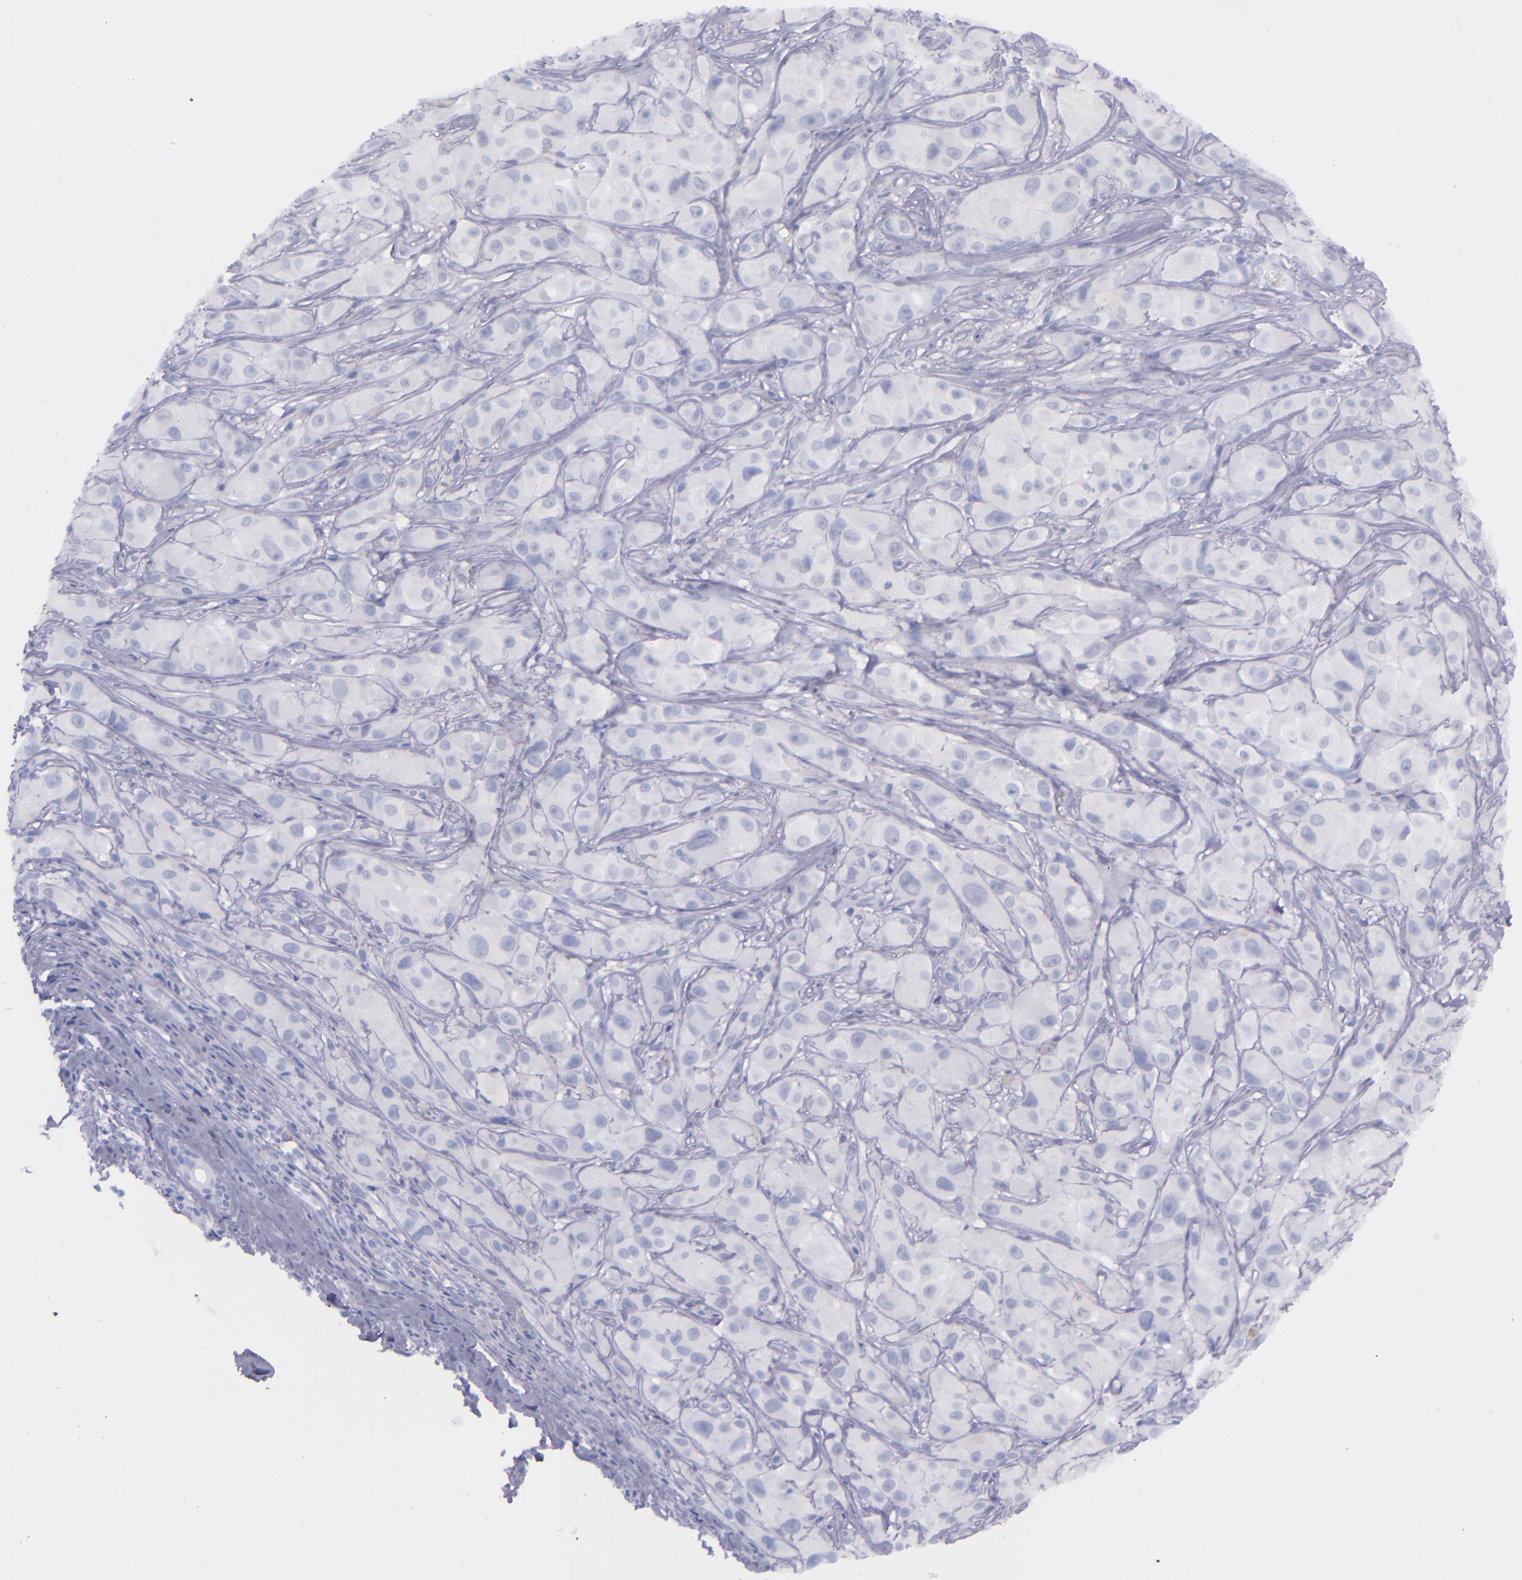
{"staining": {"intensity": "negative", "quantity": "none", "location": "none"}, "tissue": "melanoma", "cell_type": "Tumor cells", "image_type": "cancer", "snomed": [{"axis": "morphology", "description": "Malignant melanoma, NOS"}, {"axis": "topography", "description": "Skin"}], "caption": "High magnification brightfield microscopy of malignant melanoma stained with DAB (brown) and counterstained with hematoxylin (blue): tumor cells show no significant expression.", "gene": "SFTPA2", "patient": {"sex": "male", "age": 56}}